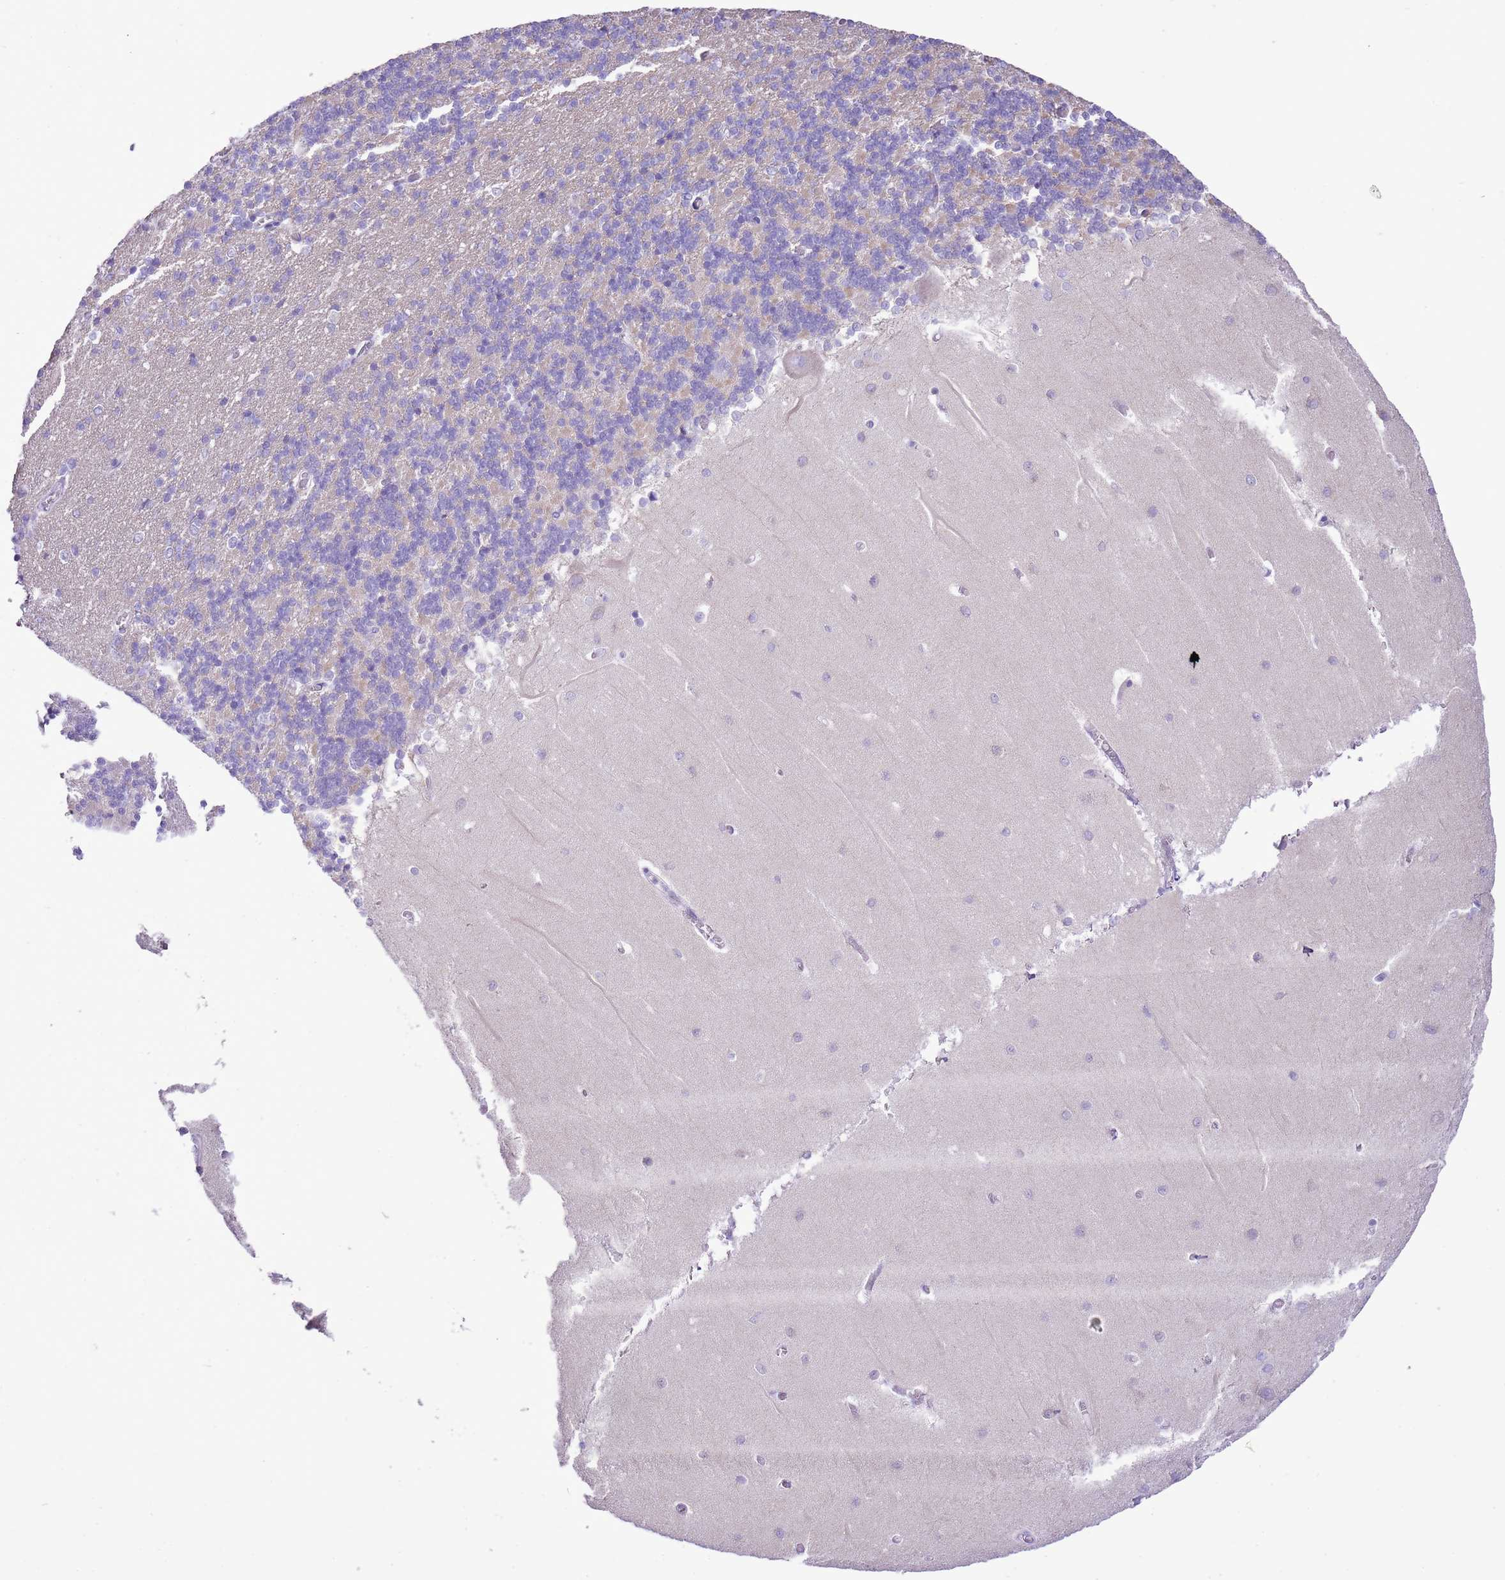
{"staining": {"intensity": "negative", "quantity": "none", "location": "none"}, "tissue": "cerebellum", "cell_type": "Cells in granular layer", "image_type": "normal", "snomed": [{"axis": "morphology", "description": "Normal tissue, NOS"}, {"axis": "topography", "description": "Cerebellum"}], "caption": "An image of cerebellum stained for a protein shows no brown staining in cells in granular layer.", "gene": "AAR2", "patient": {"sex": "male", "age": 37}}